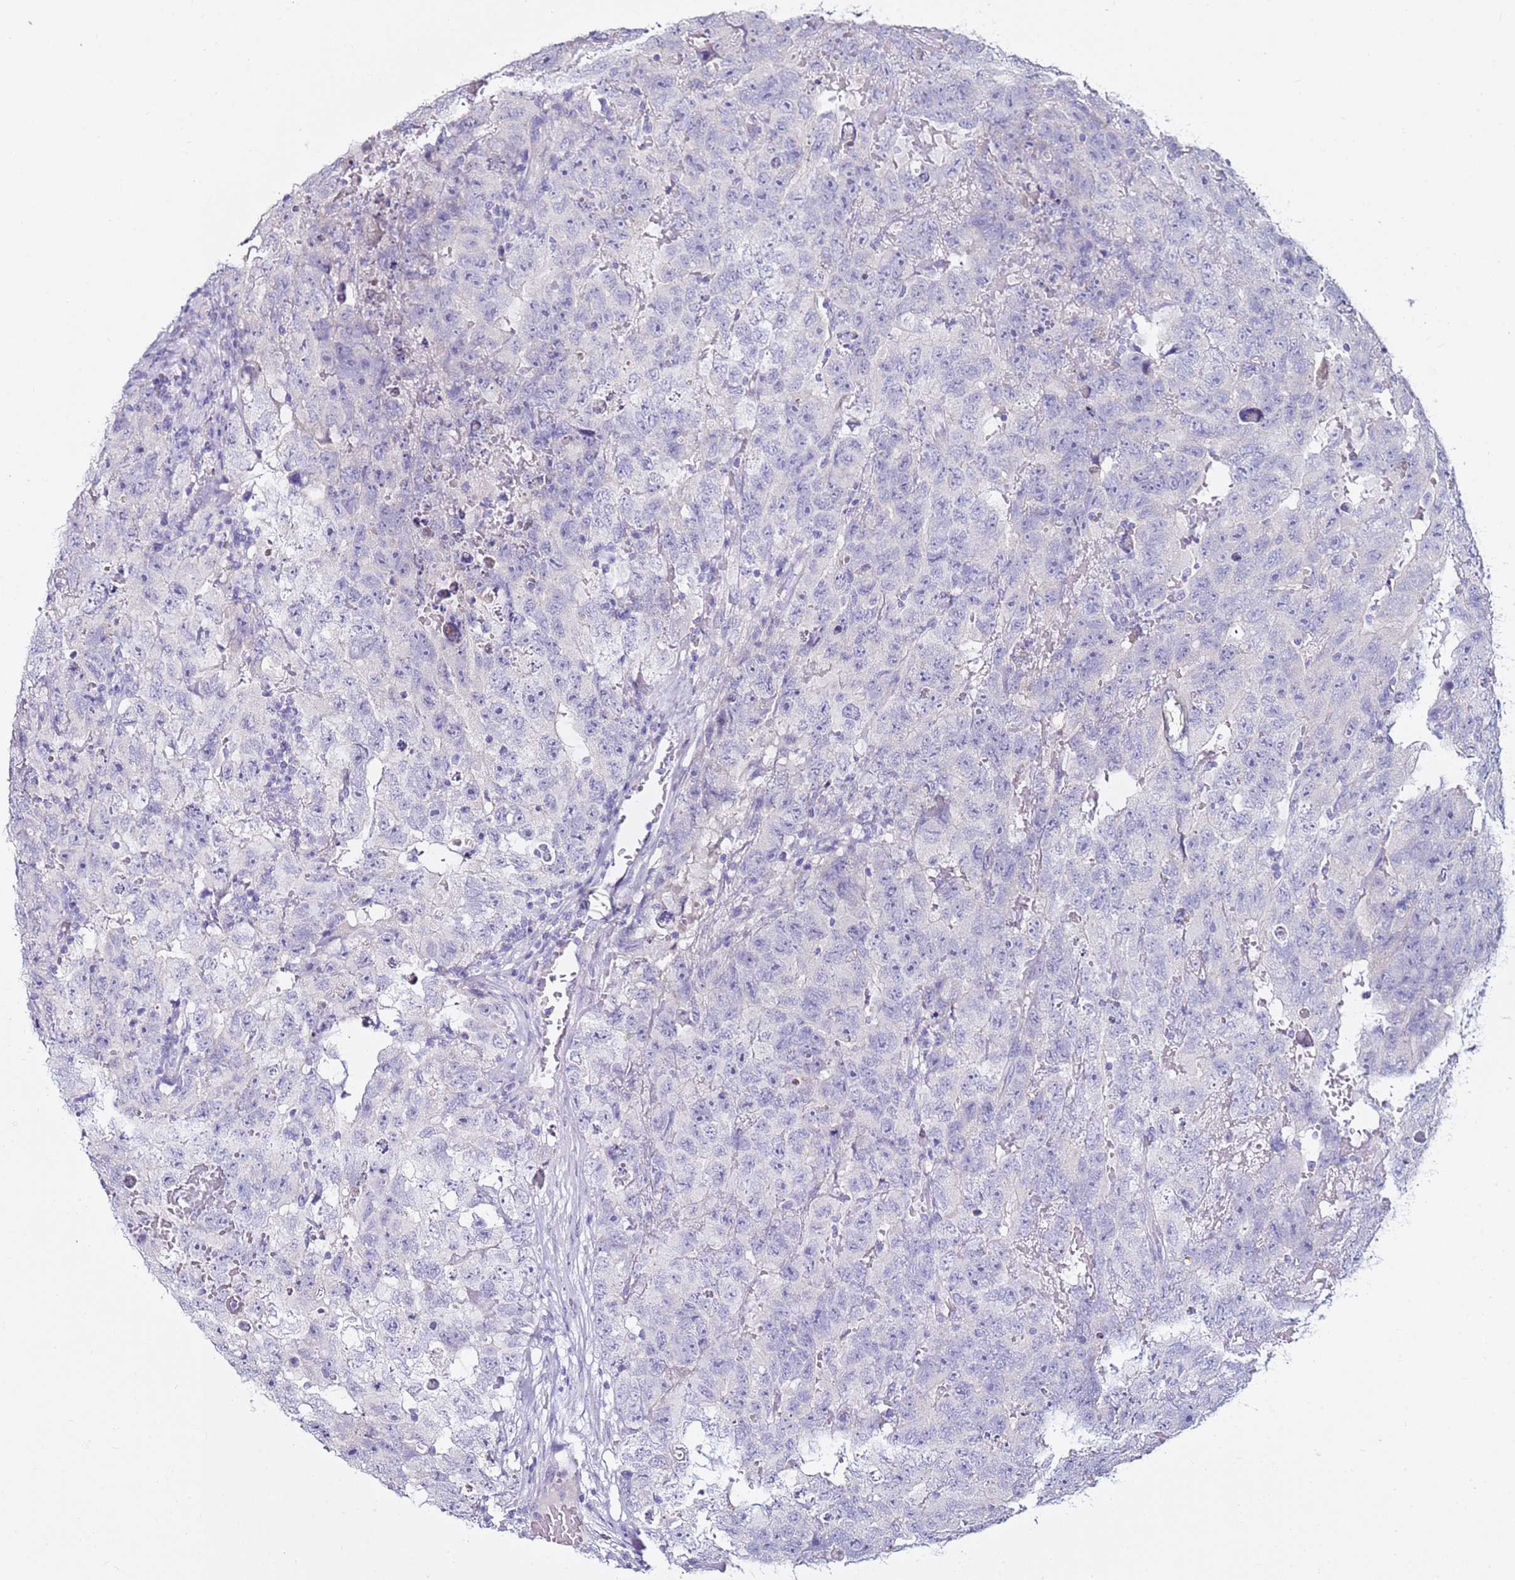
{"staining": {"intensity": "negative", "quantity": "none", "location": "none"}, "tissue": "testis cancer", "cell_type": "Tumor cells", "image_type": "cancer", "snomed": [{"axis": "morphology", "description": "Carcinoma, Embryonal, NOS"}, {"axis": "topography", "description": "Testis"}], "caption": "High magnification brightfield microscopy of testis embryonal carcinoma stained with DAB (3,3'-diaminobenzidine) (brown) and counterstained with hematoxylin (blue): tumor cells show no significant positivity.", "gene": "MYBPC3", "patient": {"sex": "male", "age": 45}}